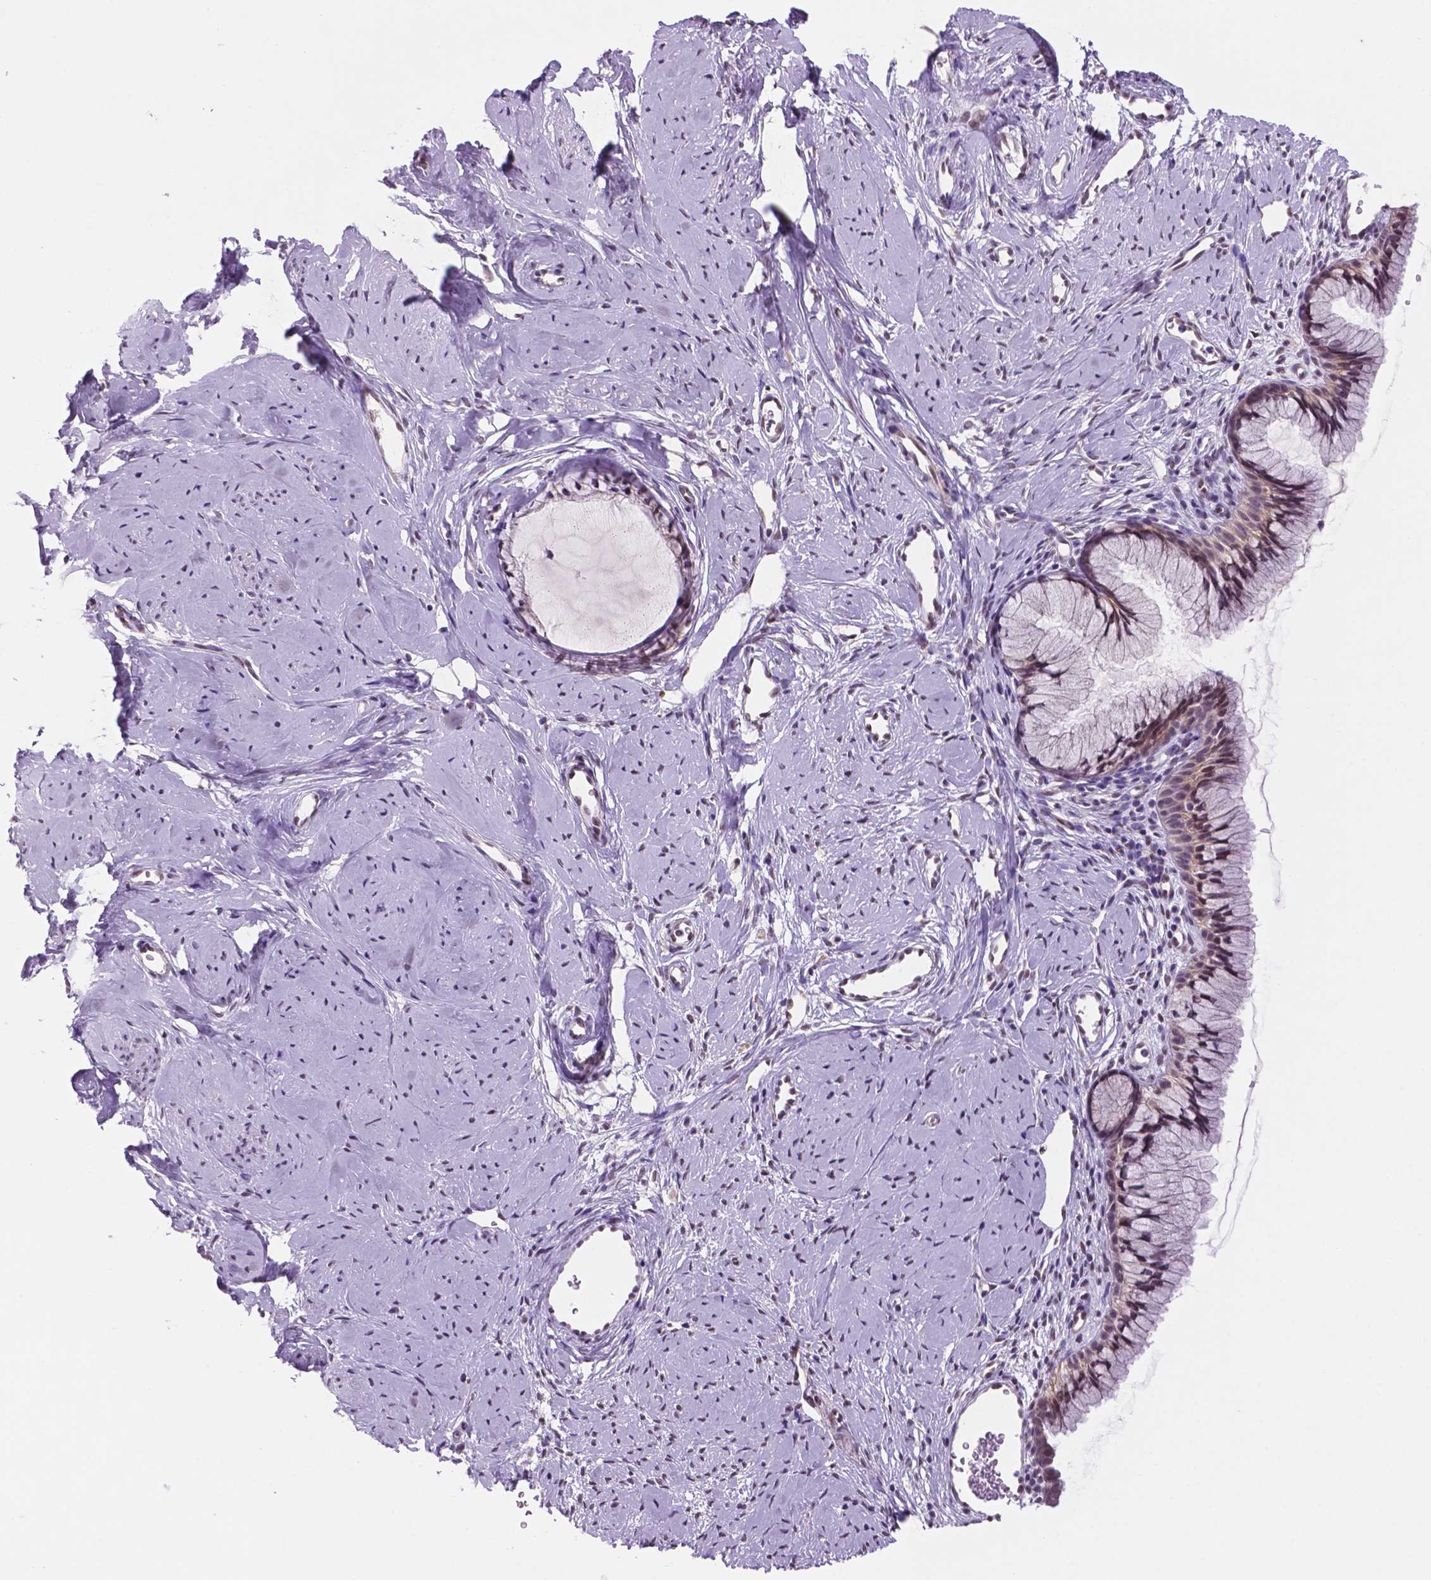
{"staining": {"intensity": "moderate", "quantity": "25%-75%", "location": "nuclear"}, "tissue": "cervix", "cell_type": "Glandular cells", "image_type": "normal", "snomed": [{"axis": "morphology", "description": "Normal tissue, NOS"}, {"axis": "topography", "description": "Cervix"}], "caption": "Immunohistochemistry (IHC) (DAB (3,3'-diaminobenzidine)) staining of normal human cervix exhibits moderate nuclear protein staining in about 25%-75% of glandular cells.", "gene": "C18orf21", "patient": {"sex": "female", "age": 40}}